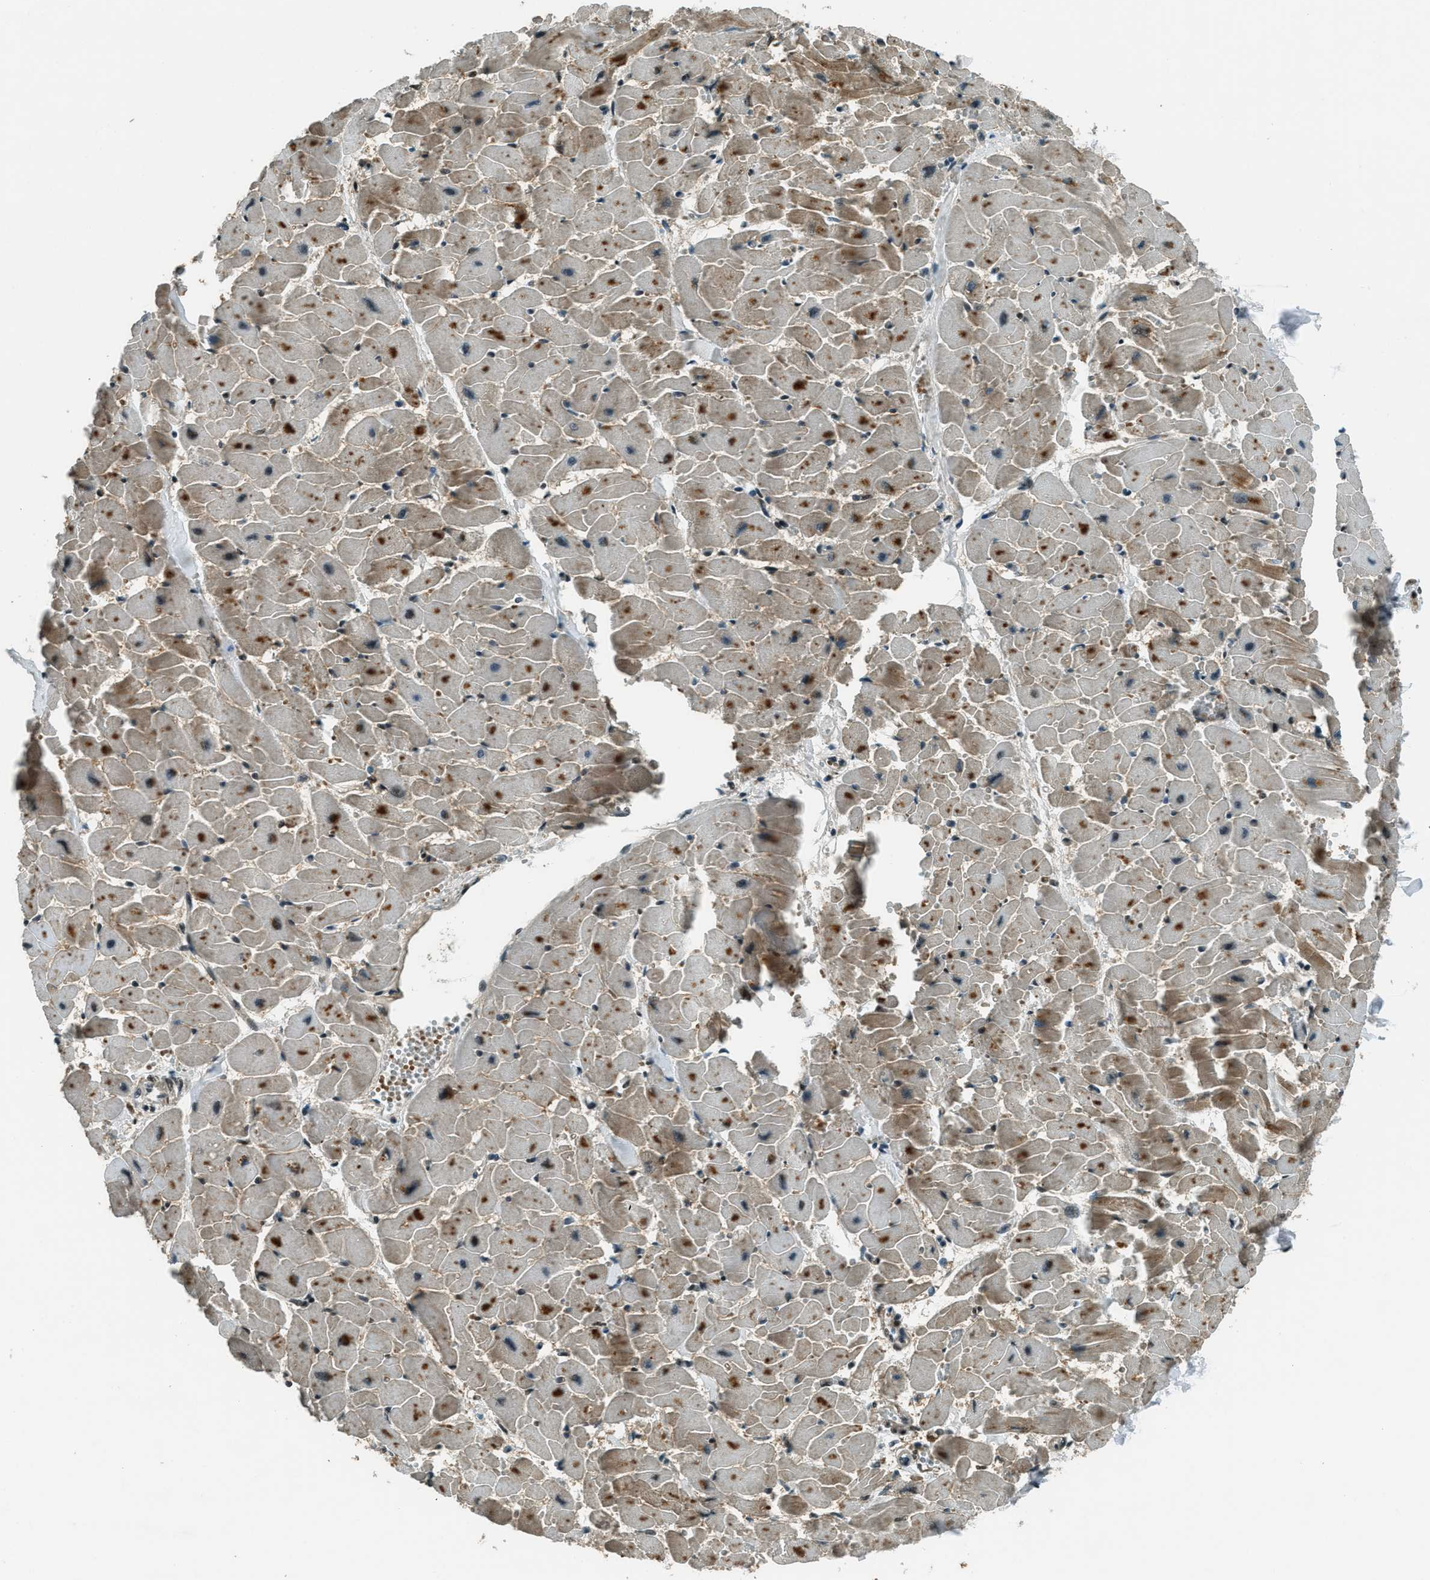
{"staining": {"intensity": "moderate", "quantity": ">75%", "location": "cytoplasmic/membranous"}, "tissue": "heart muscle", "cell_type": "Cardiomyocytes", "image_type": "normal", "snomed": [{"axis": "morphology", "description": "Normal tissue, NOS"}, {"axis": "topography", "description": "Heart"}], "caption": "Cardiomyocytes demonstrate medium levels of moderate cytoplasmic/membranous positivity in approximately >75% of cells in normal heart muscle.", "gene": "TARDBP", "patient": {"sex": "female", "age": 19}}